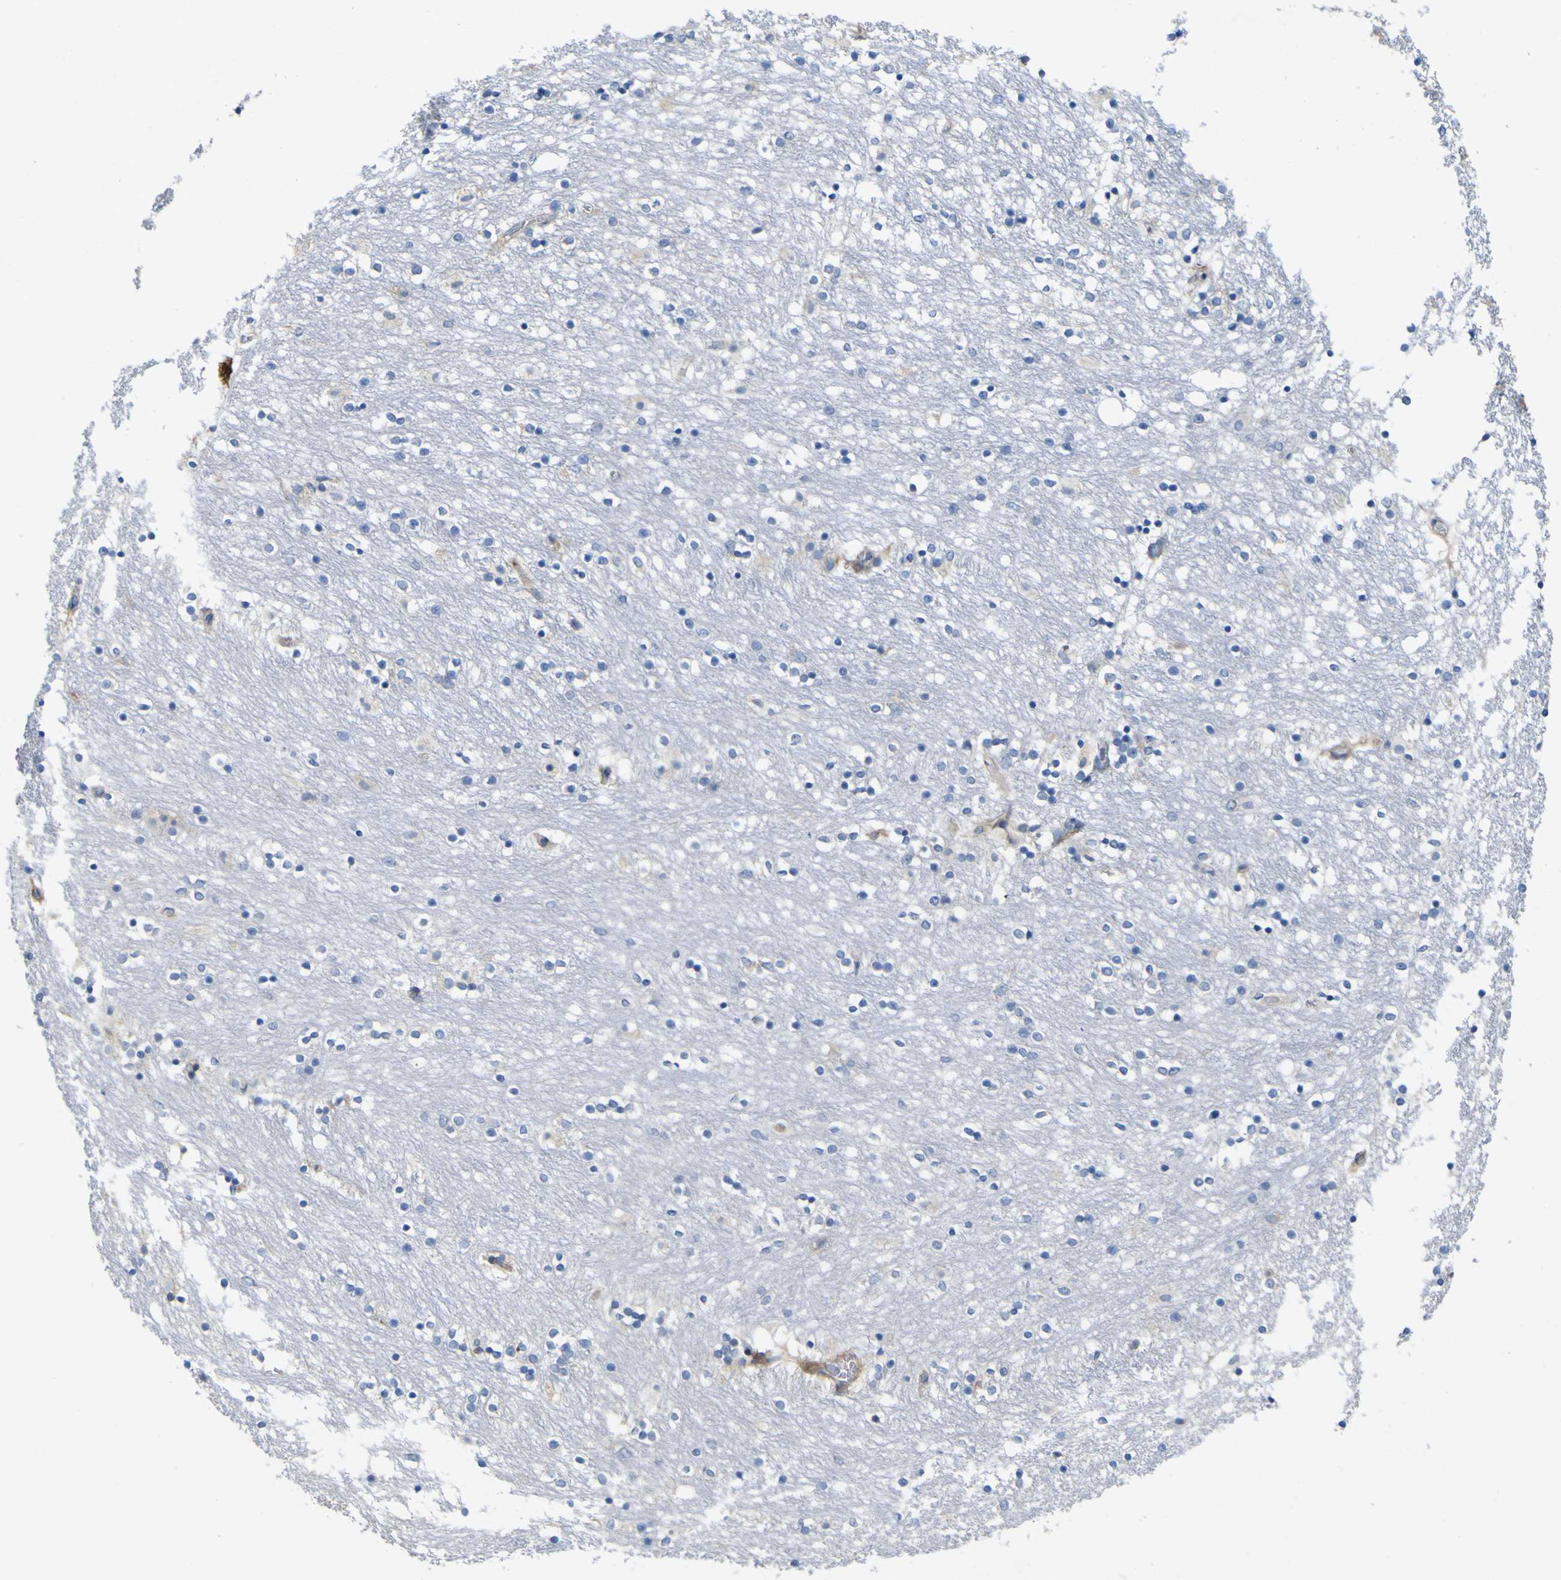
{"staining": {"intensity": "negative", "quantity": "none", "location": "none"}, "tissue": "caudate", "cell_type": "Glial cells", "image_type": "normal", "snomed": [{"axis": "morphology", "description": "Normal tissue, NOS"}, {"axis": "topography", "description": "Lateral ventricle wall"}], "caption": "This is a micrograph of immunohistochemistry (IHC) staining of unremarkable caudate, which shows no expression in glial cells. Brightfield microscopy of immunohistochemistry stained with DAB (brown) and hematoxylin (blue), captured at high magnification.", "gene": "MYEOV", "patient": {"sex": "female", "age": 54}}